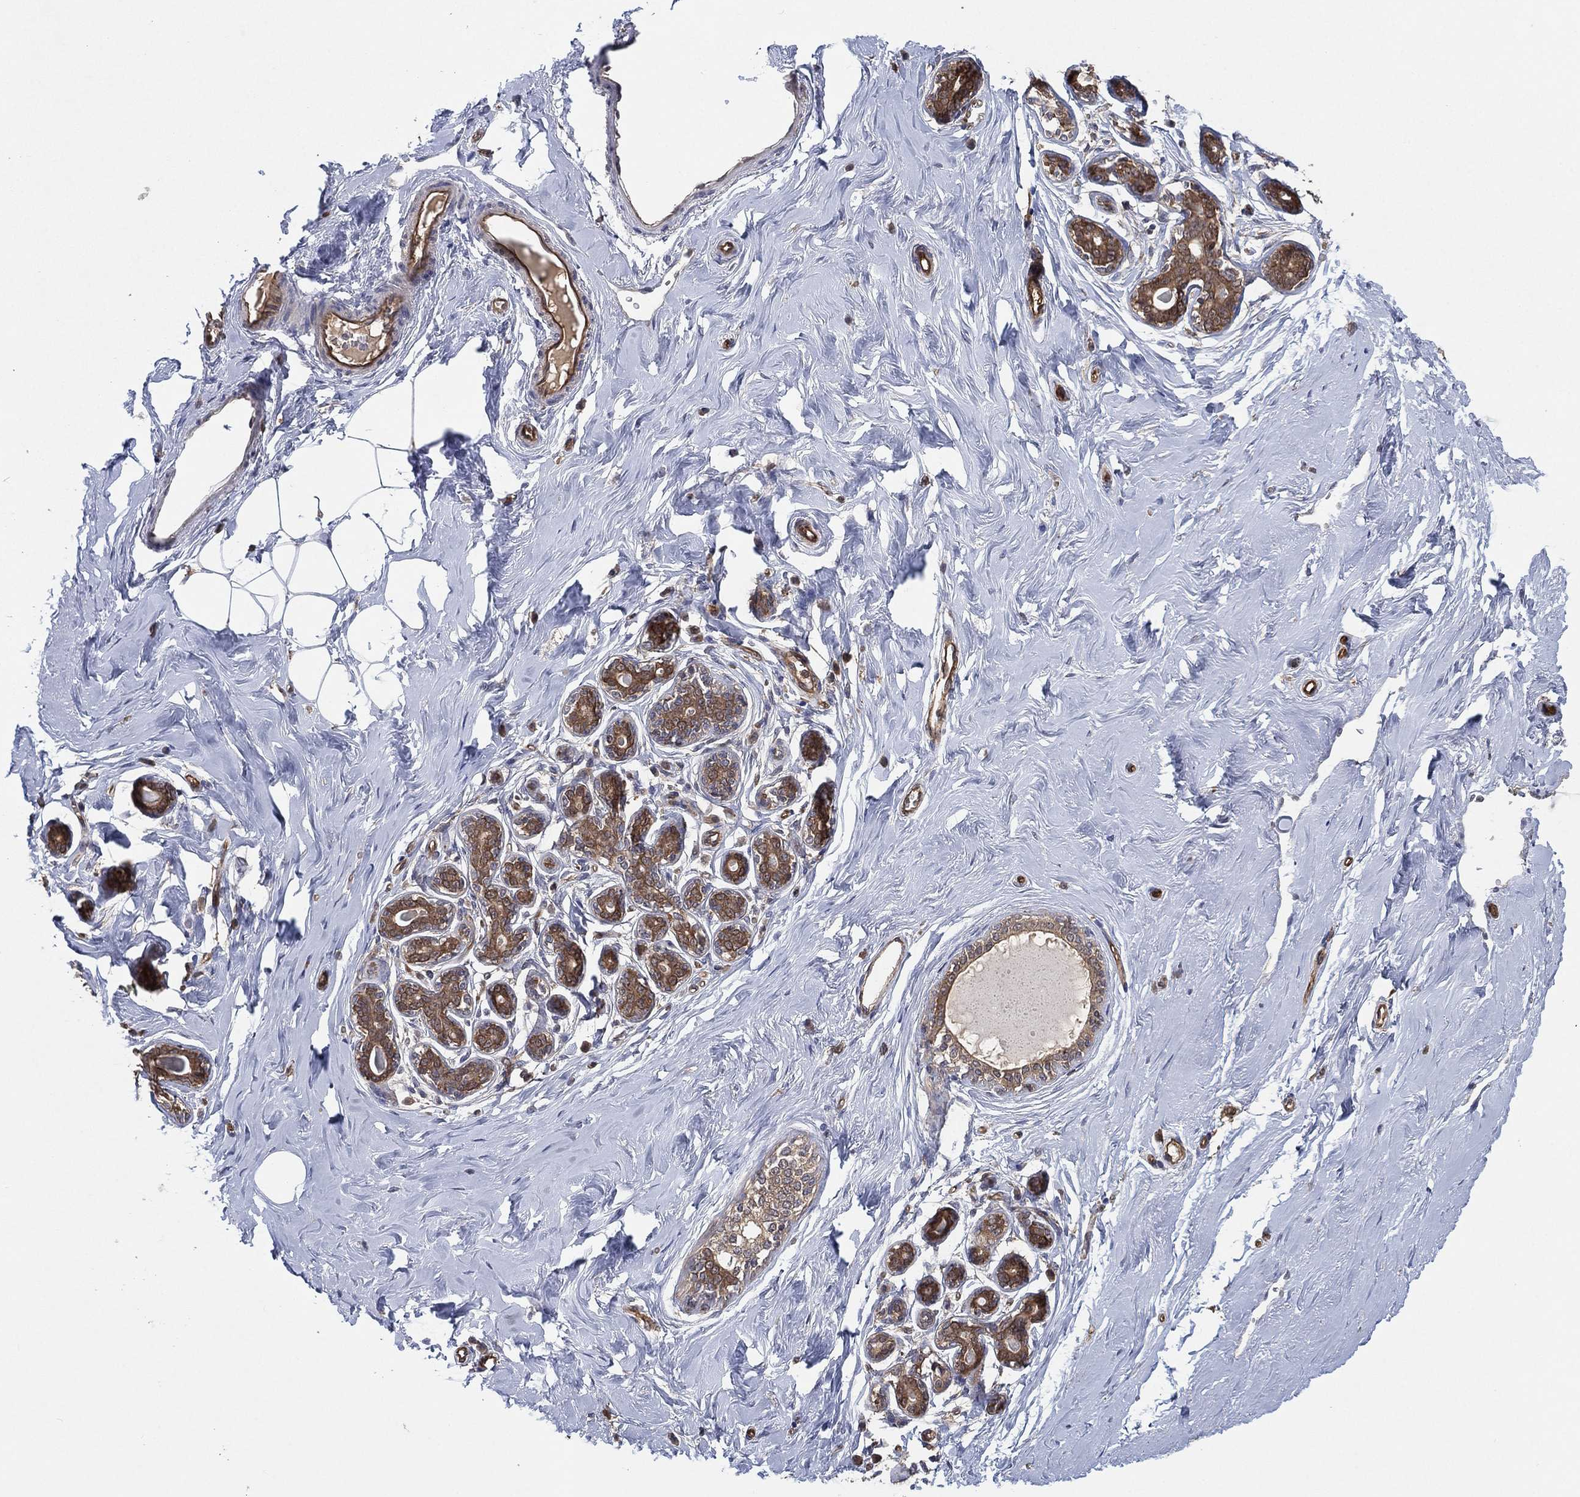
{"staining": {"intensity": "negative", "quantity": "none", "location": "none"}, "tissue": "breast", "cell_type": "Adipocytes", "image_type": "normal", "snomed": [{"axis": "morphology", "description": "Normal tissue, NOS"}, {"axis": "topography", "description": "Skin"}, {"axis": "topography", "description": "Breast"}], "caption": "The immunohistochemistry micrograph has no significant expression in adipocytes of breast. (DAB IHC, high magnification).", "gene": "PSMG4", "patient": {"sex": "female", "age": 43}}